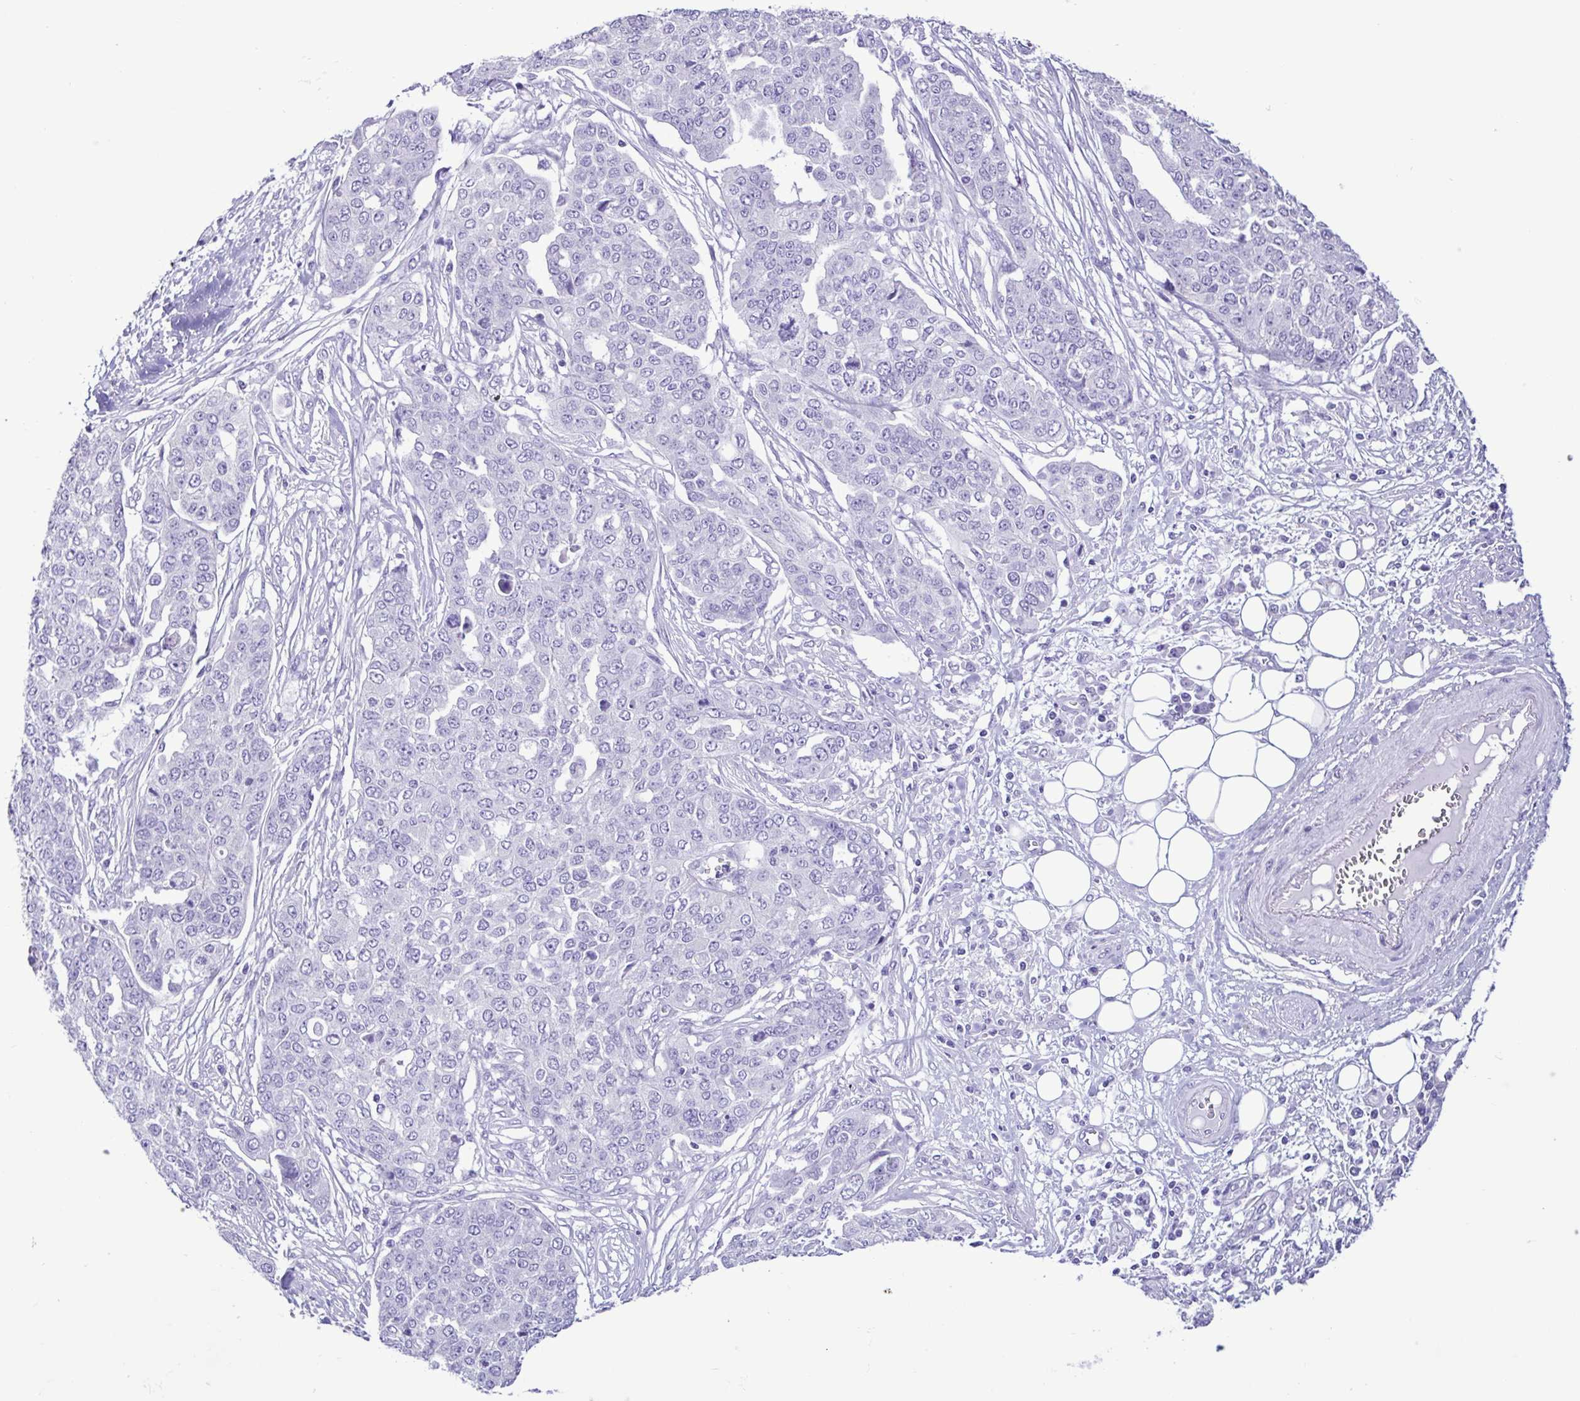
{"staining": {"intensity": "negative", "quantity": "none", "location": "none"}, "tissue": "ovarian cancer", "cell_type": "Tumor cells", "image_type": "cancer", "snomed": [{"axis": "morphology", "description": "Cystadenocarcinoma, serous, NOS"}, {"axis": "topography", "description": "Soft tissue"}, {"axis": "topography", "description": "Ovary"}], "caption": "The immunohistochemistry (IHC) photomicrograph has no significant staining in tumor cells of ovarian serous cystadenocarcinoma tissue.", "gene": "CBY2", "patient": {"sex": "female", "age": 57}}